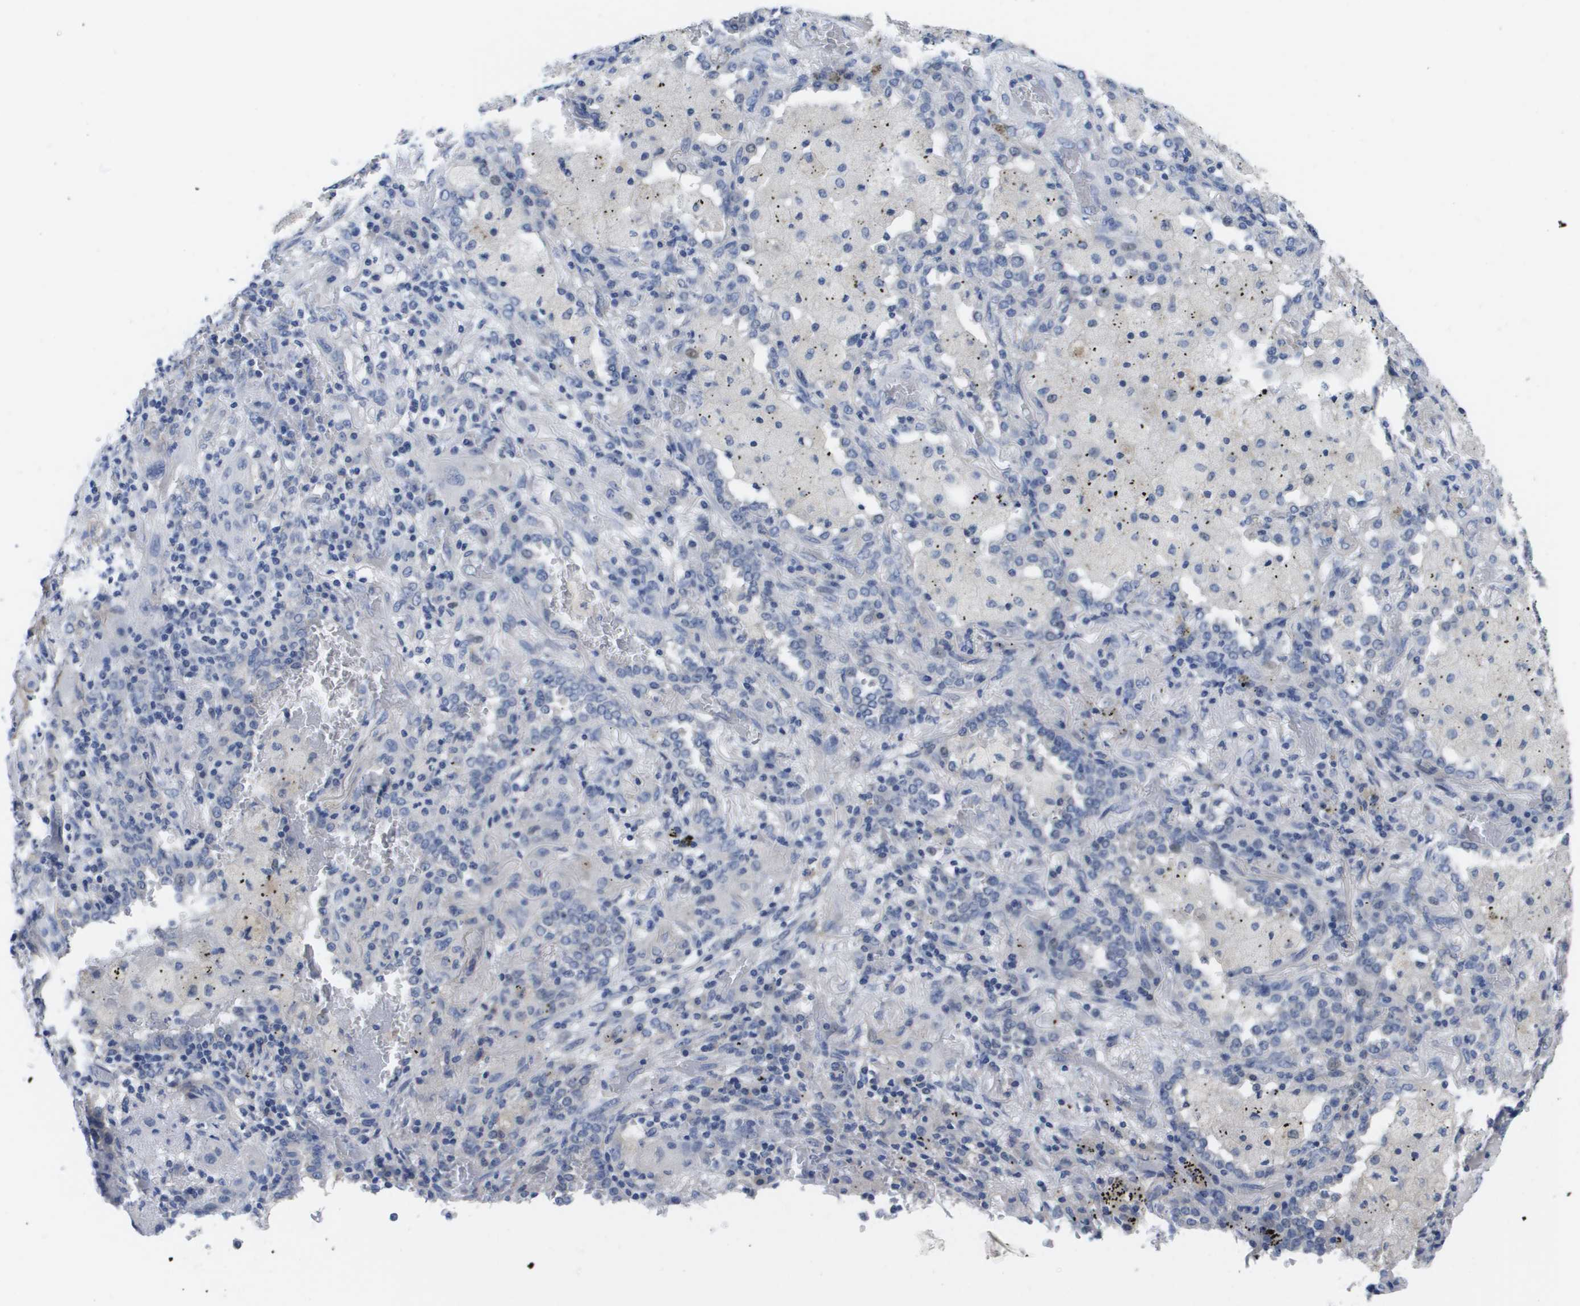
{"staining": {"intensity": "negative", "quantity": "none", "location": "none"}, "tissue": "lung cancer", "cell_type": "Tumor cells", "image_type": "cancer", "snomed": [{"axis": "morphology", "description": "Squamous cell carcinoma, NOS"}, {"axis": "topography", "description": "Lung"}], "caption": "Human lung cancer (squamous cell carcinoma) stained for a protein using immunohistochemistry demonstrates no staining in tumor cells.", "gene": "CA9", "patient": {"sex": "female", "age": 47}}